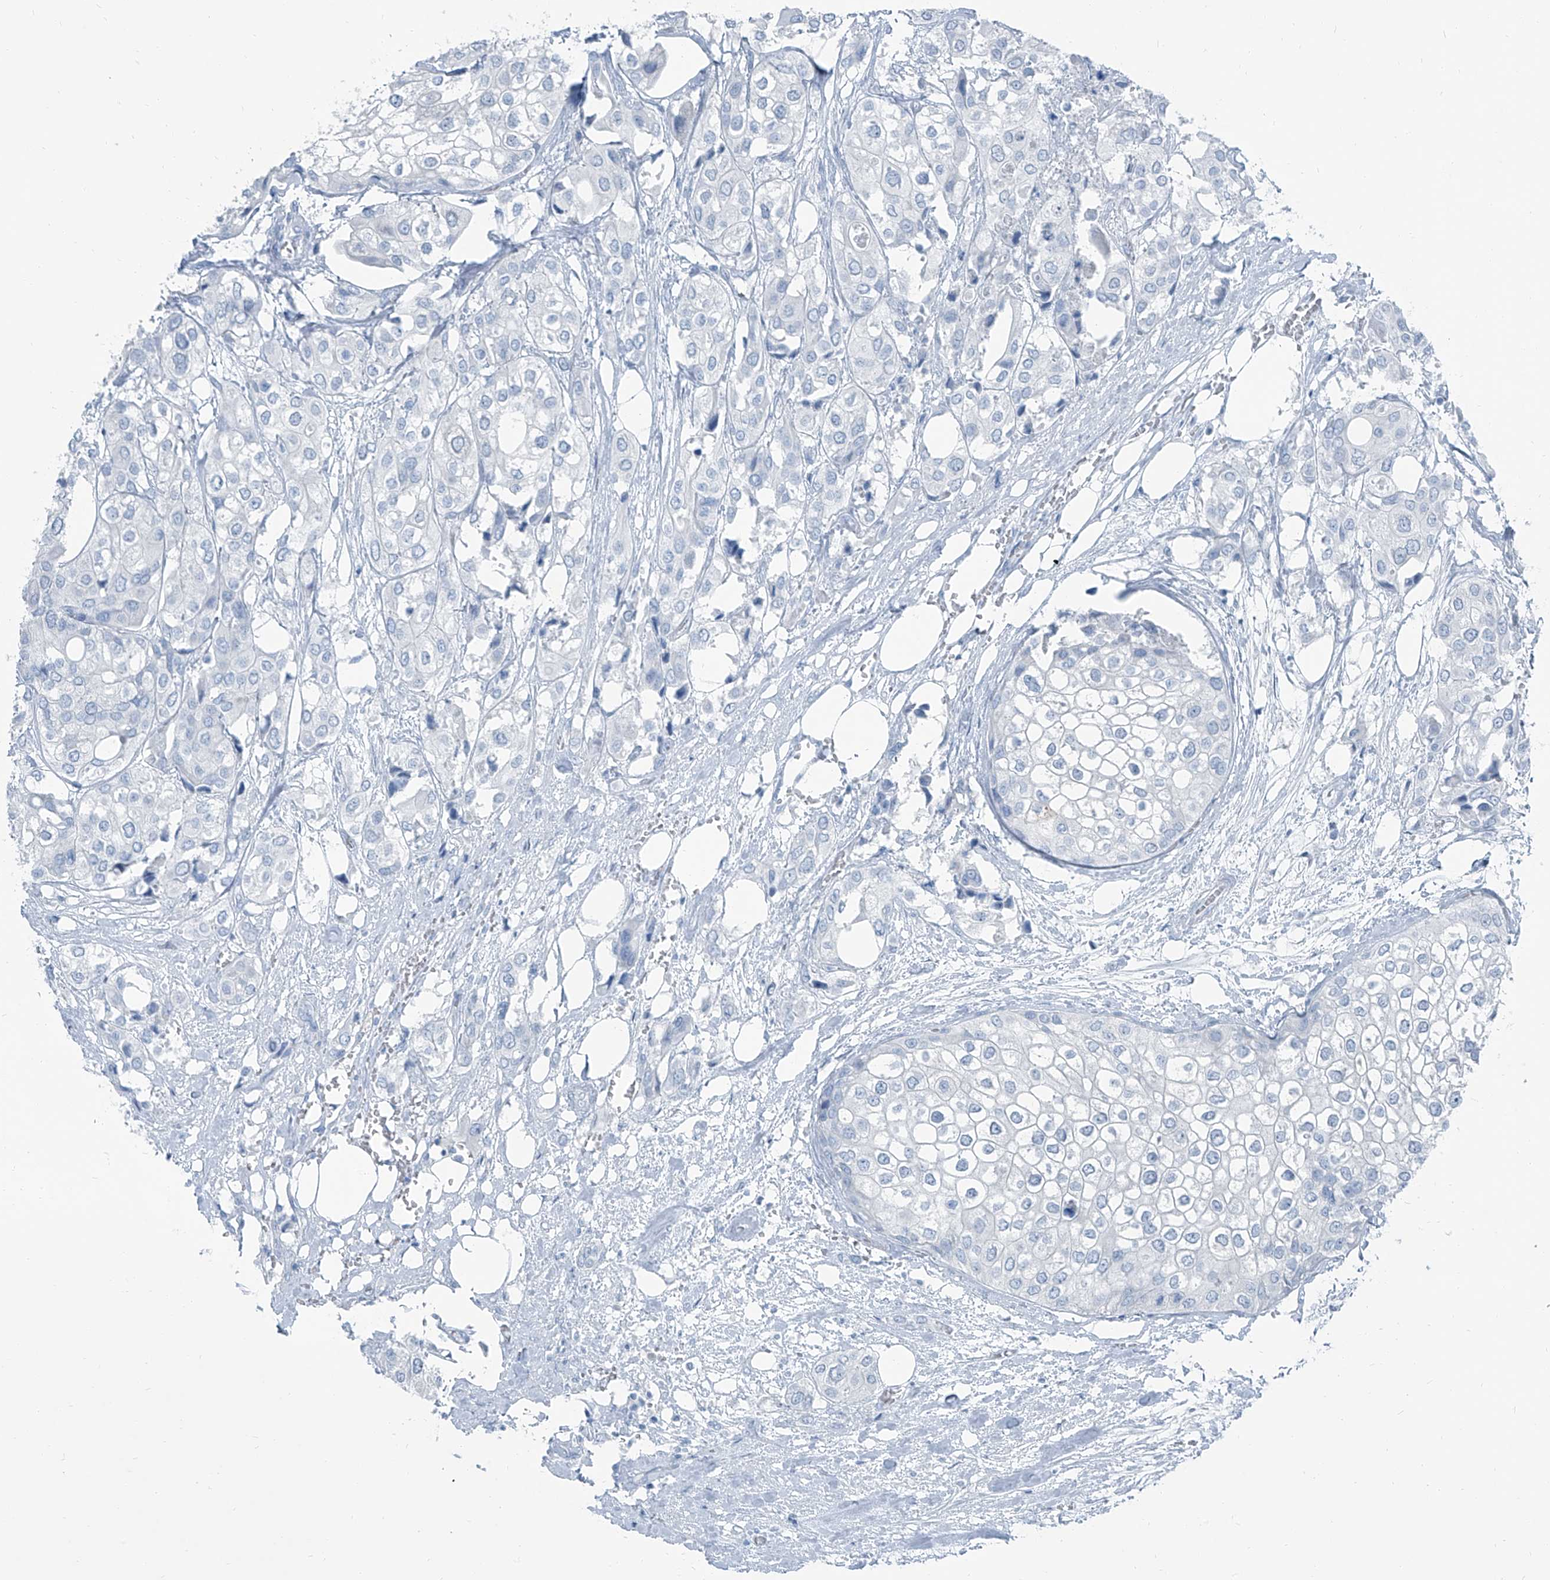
{"staining": {"intensity": "negative", "quantity": "none", "location": "none"}, "tissue": "urothelial cancer", "cell_type": "Tumor cells", "image_type": "cancer", "snomed": [{"axis": "morphology", "description": "Urothelial carcinoma, High grade"}, {"axis": "topography", "description": "Urinary bladder"}], "caption": "Tumor cells show no significant protein positivity in high-grade urothelial carcinoma.", "gene": "RGN", "patient": {"sex": "male", "age": 64}}